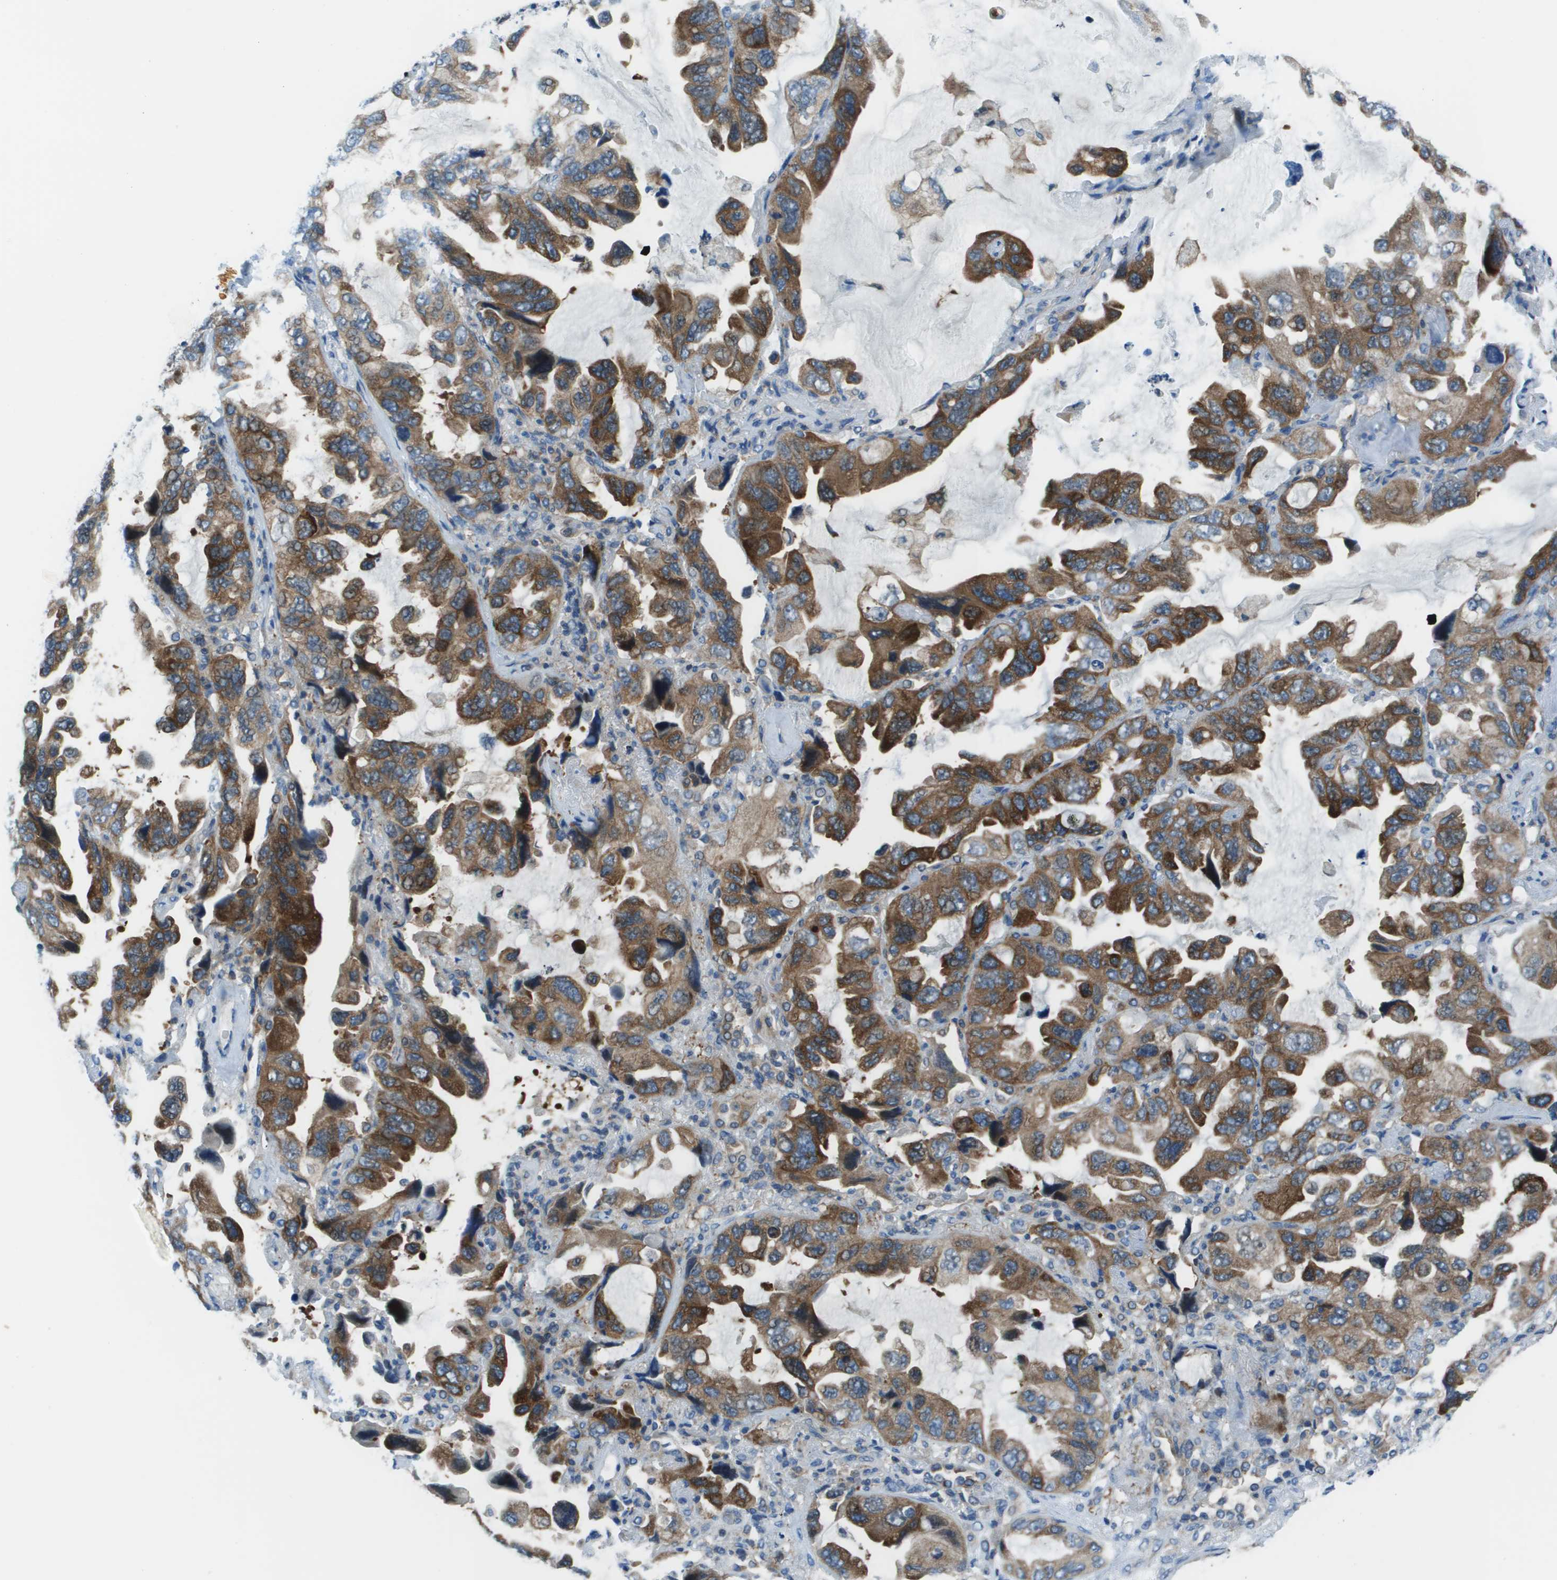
{"staining": {"intensity": "strong", "quantity": ">75%", "location": "cytoplasmic/membranous"}, "tissue": "lung cancer", "cell_type": "Tumor cells", "image_type": "cancer", "snomed": [{"axis": "morphology", "description": "Squamous cell carcinoma, NOS"}, {"axis": "topography", "description": "Lung"}], "caption": "Protein staining of squamous cell carcinoma (lung) tissue demonstrates strong cytoplasmic/membranous expression in approximately >75% of tumor cells.", "gene": "STIP1", "patient": {"sex": "female", "age": 73}}